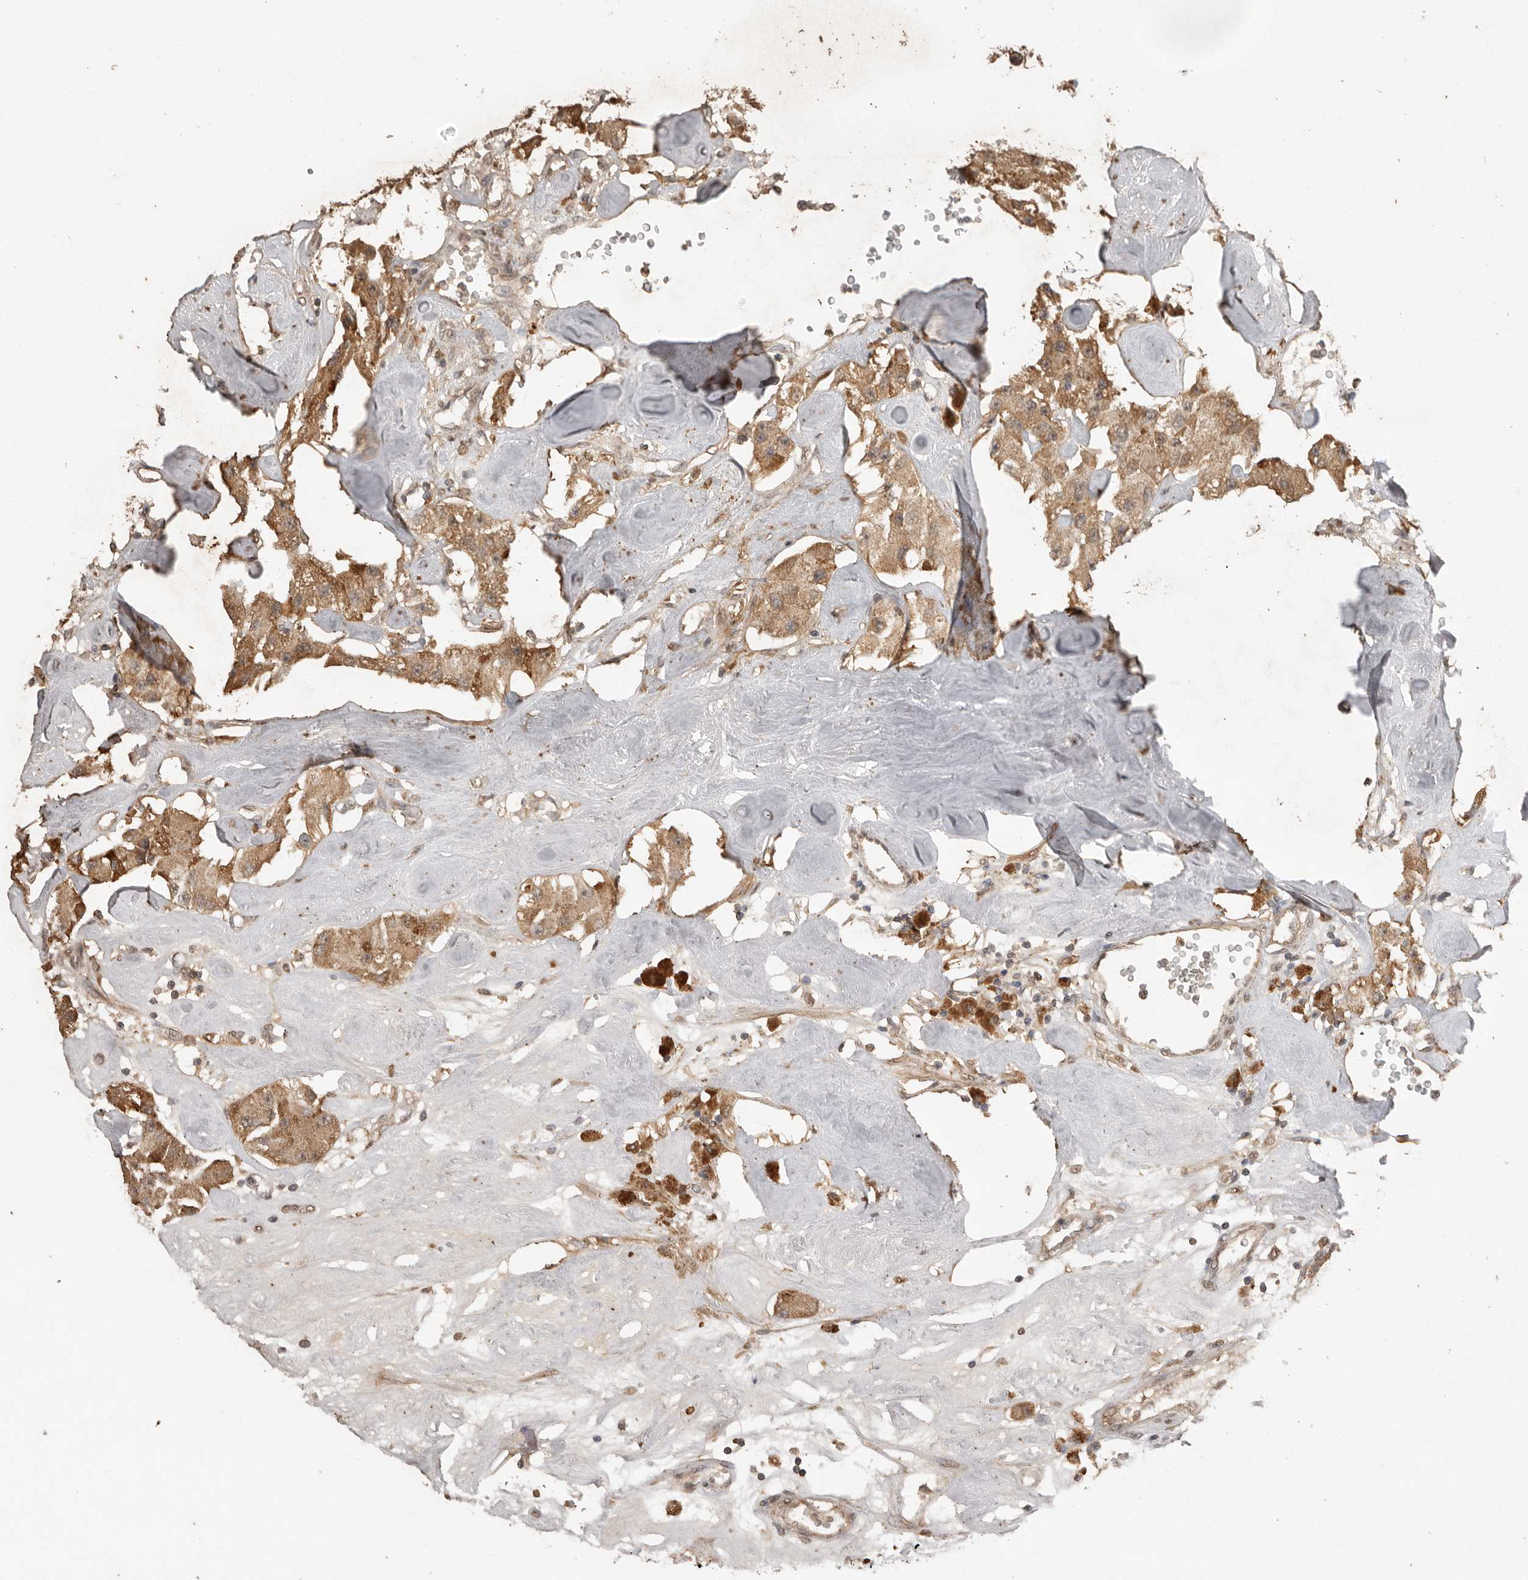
{"staining": {"intensity": "moderate", "quantity": ">75%", "location": "cytoplasmic/membranous"}, "tissue": "carcinoid", "cell_type": "Tumor cells", "image_type": "cancer", "snomed": [{"axis": "morphology", "description": "Carcinoid, malignant, NOS"}, {"axis": "topography", "description": "Pancreas"}], "caption": "The image shows immunohistochemical staining of carcinoid (malignant). There is moderate cytoplasmic/membranous positivity is identified in about >75% of tumor cells.", "gene": "JAG2", "patient": {"sex": "male", "age": 41}}